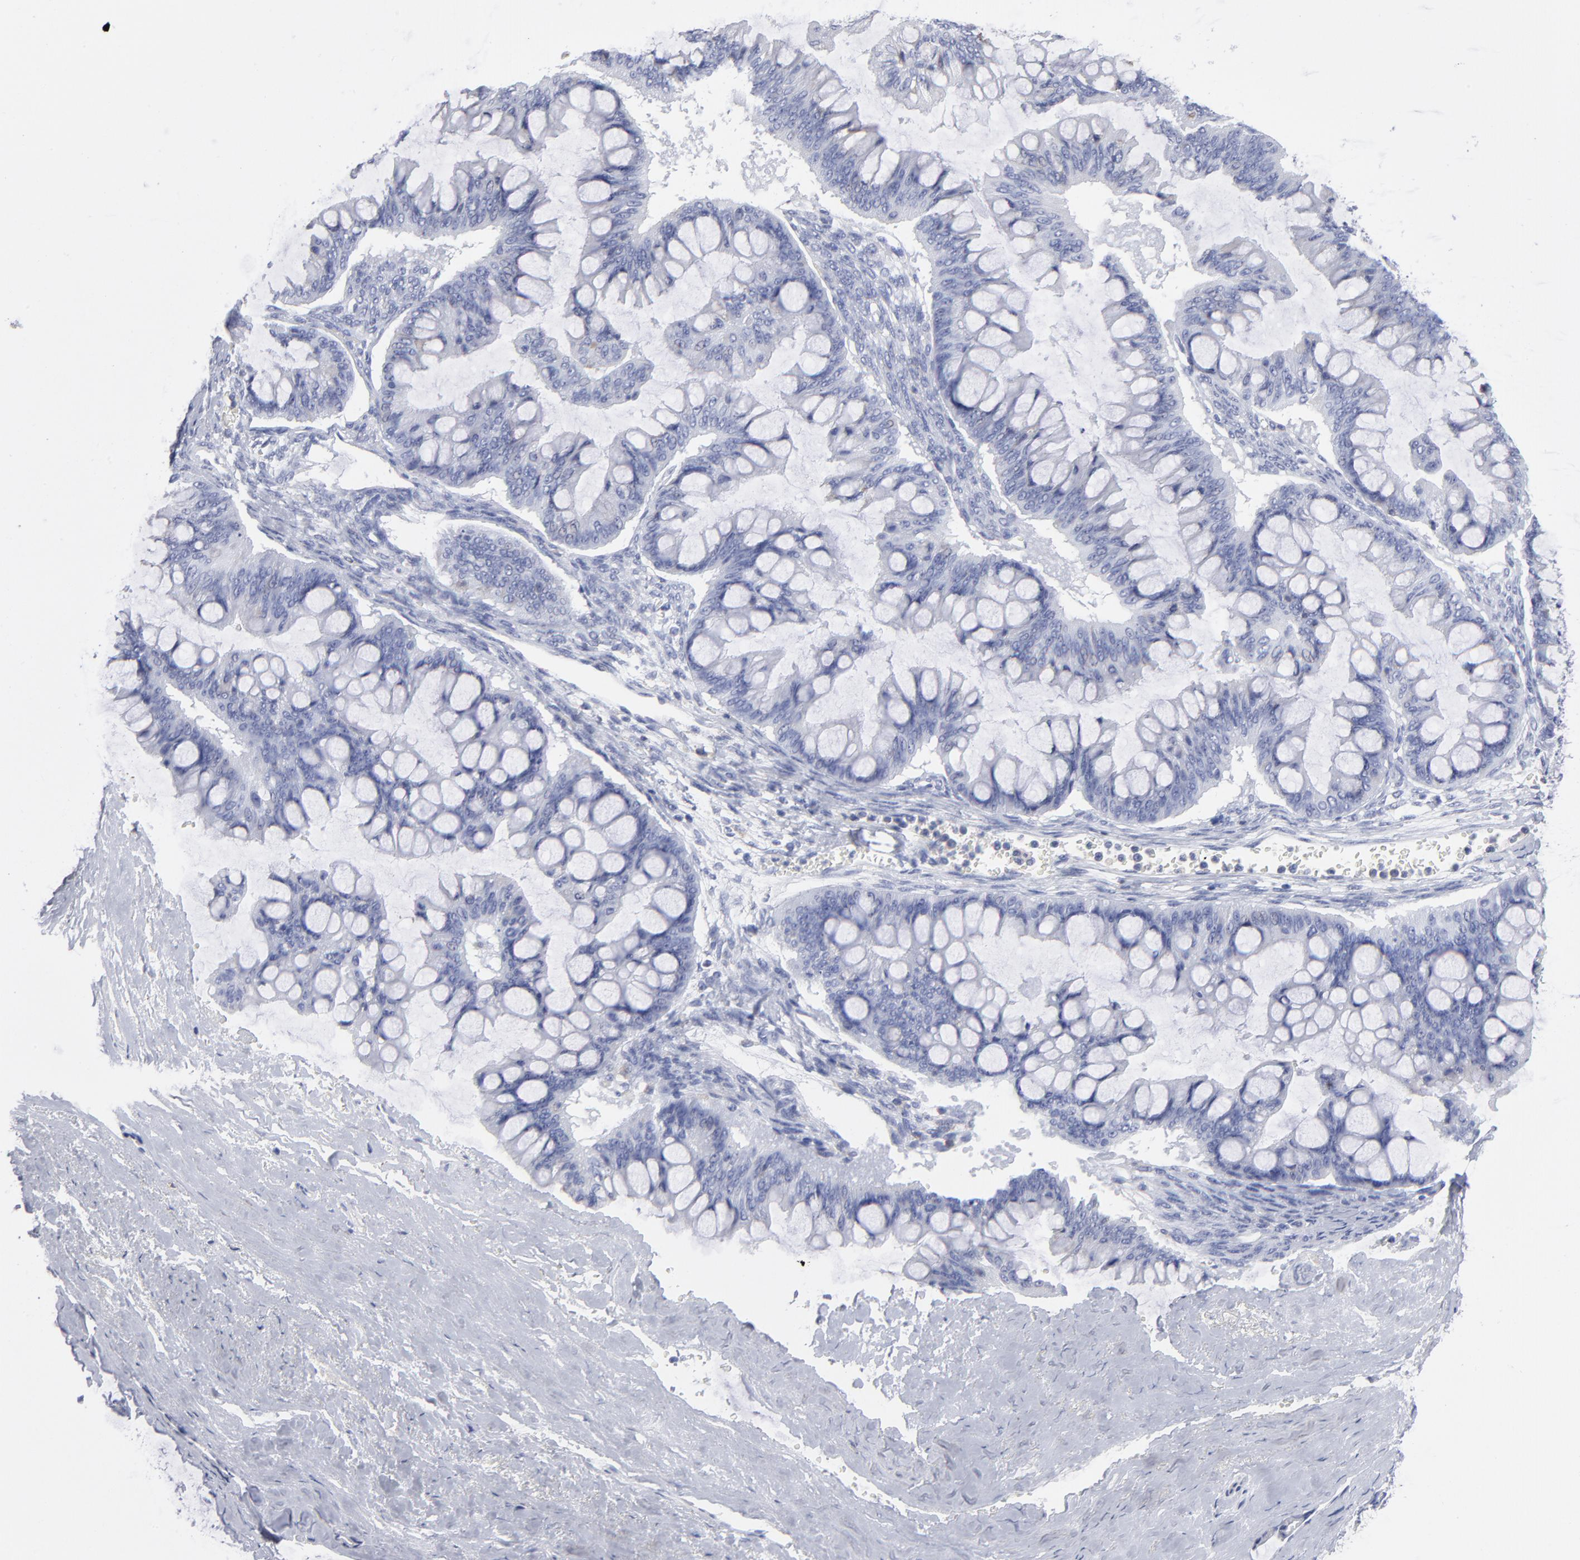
{"staining": {"intensity": "negative", "quantity": "none", "location": "none"}, "tissue": "ovarian cancer", "cell_type": "Tumor cells", "image_type": "cancer", "snomed": [{"axis": "morphology", "description": "Cystadenocarcinoma, mucinous, NOS"}, {"axis": "topography", "description": "Ovary"}], "caption": "Immunohistochemistry (IHC) histopathology image of human ovarian mucinous cystadenocarcinoma stained for a protein (brown), which reveals no expression in tumor cells. (Stains: DAB (3,3'-diaminobenzidine) IHC with hematoxylin counter stain, Microscopy: brightfield microscopy at high magnification).", "gene": "LAT2", "patient": {"sex": "female", "age": 73}}